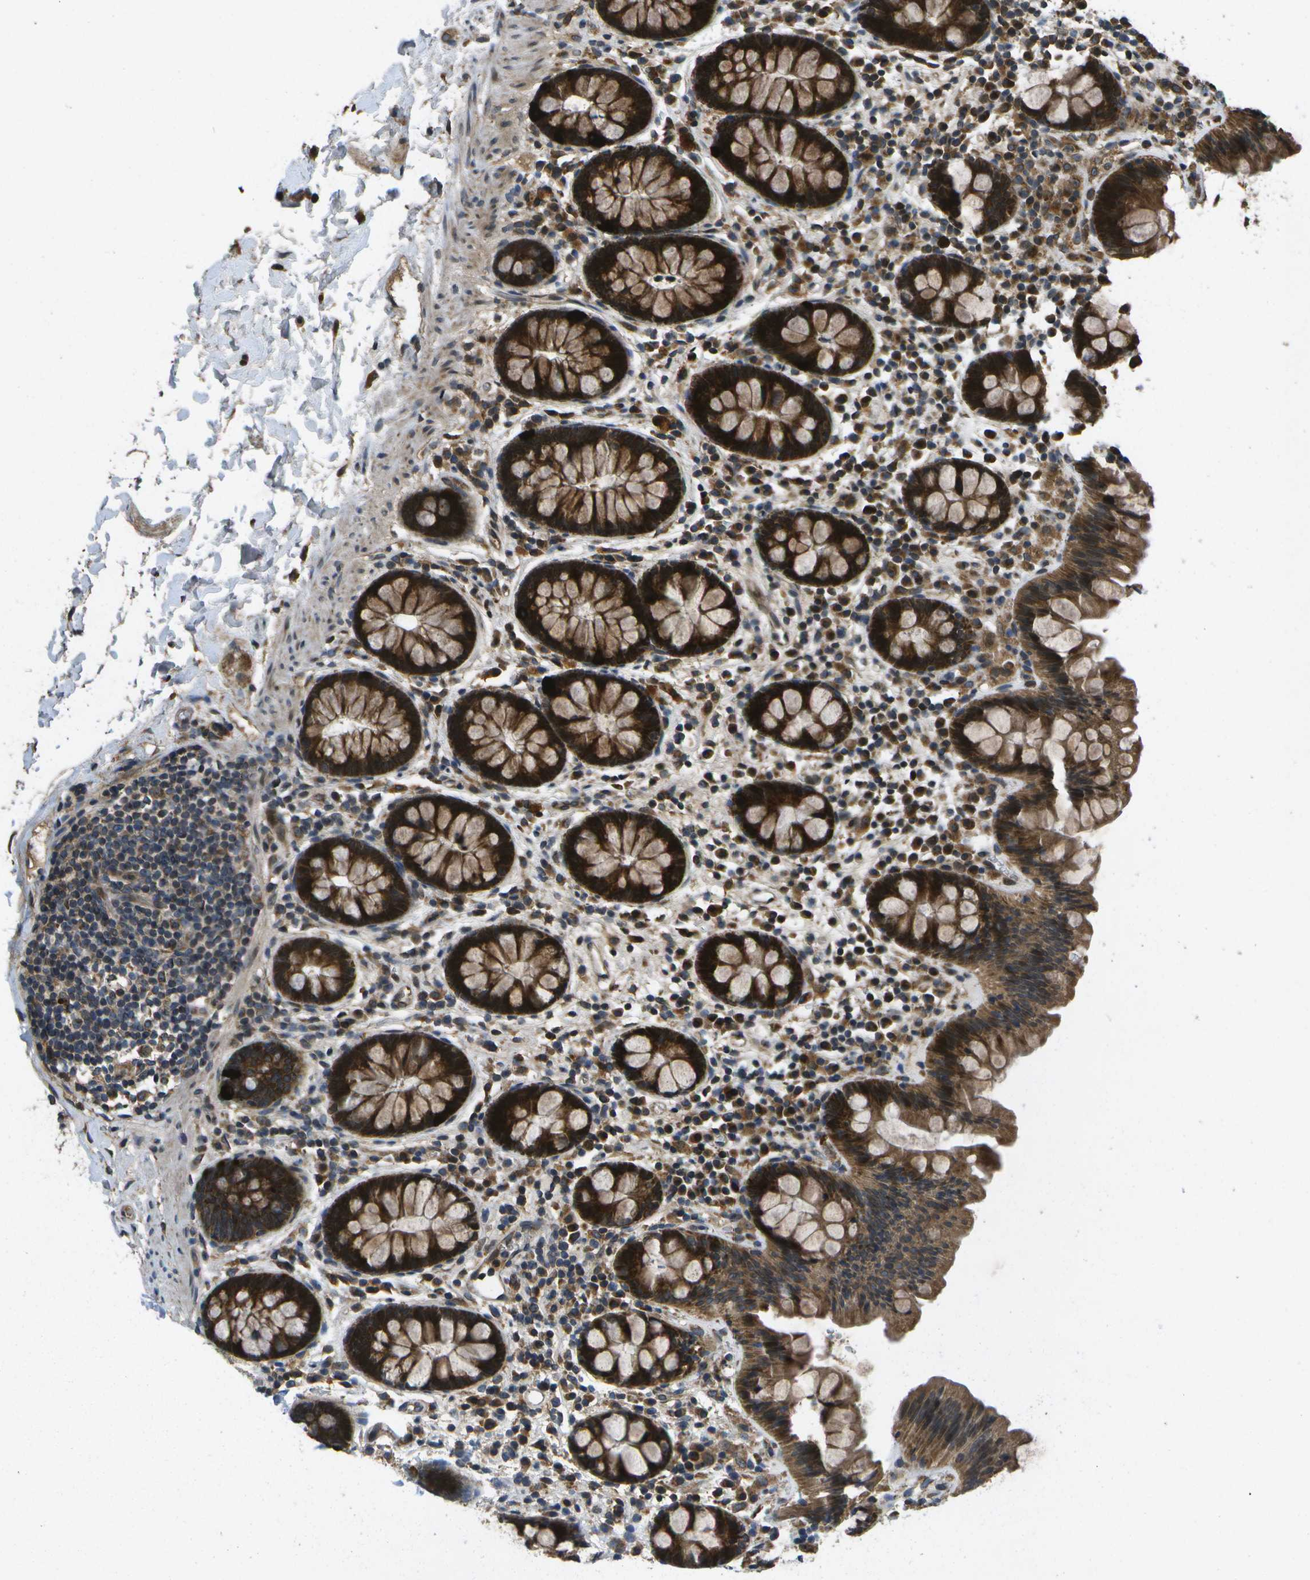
{"staining": {"intensity": "moderate", "quantity": "25%-75%", "location": "cytoplasmic/membranous"}, "tissue": "colon", "cell_type": "Endothelial cells", "image_type": "normal", "snomed": [{"axis": "morphology", "description": "Normal tissue, NOS"}, {"axis": "topography", "description": "Colon"}], "caption": "Brown immunohistochemical staining in benign colon exhibits moderate cytoplasmic/membranous positivity in about 25%-75% of endothelial cells.", "gene": "HFE", "patient": {"sex": "female", "age": 80}}